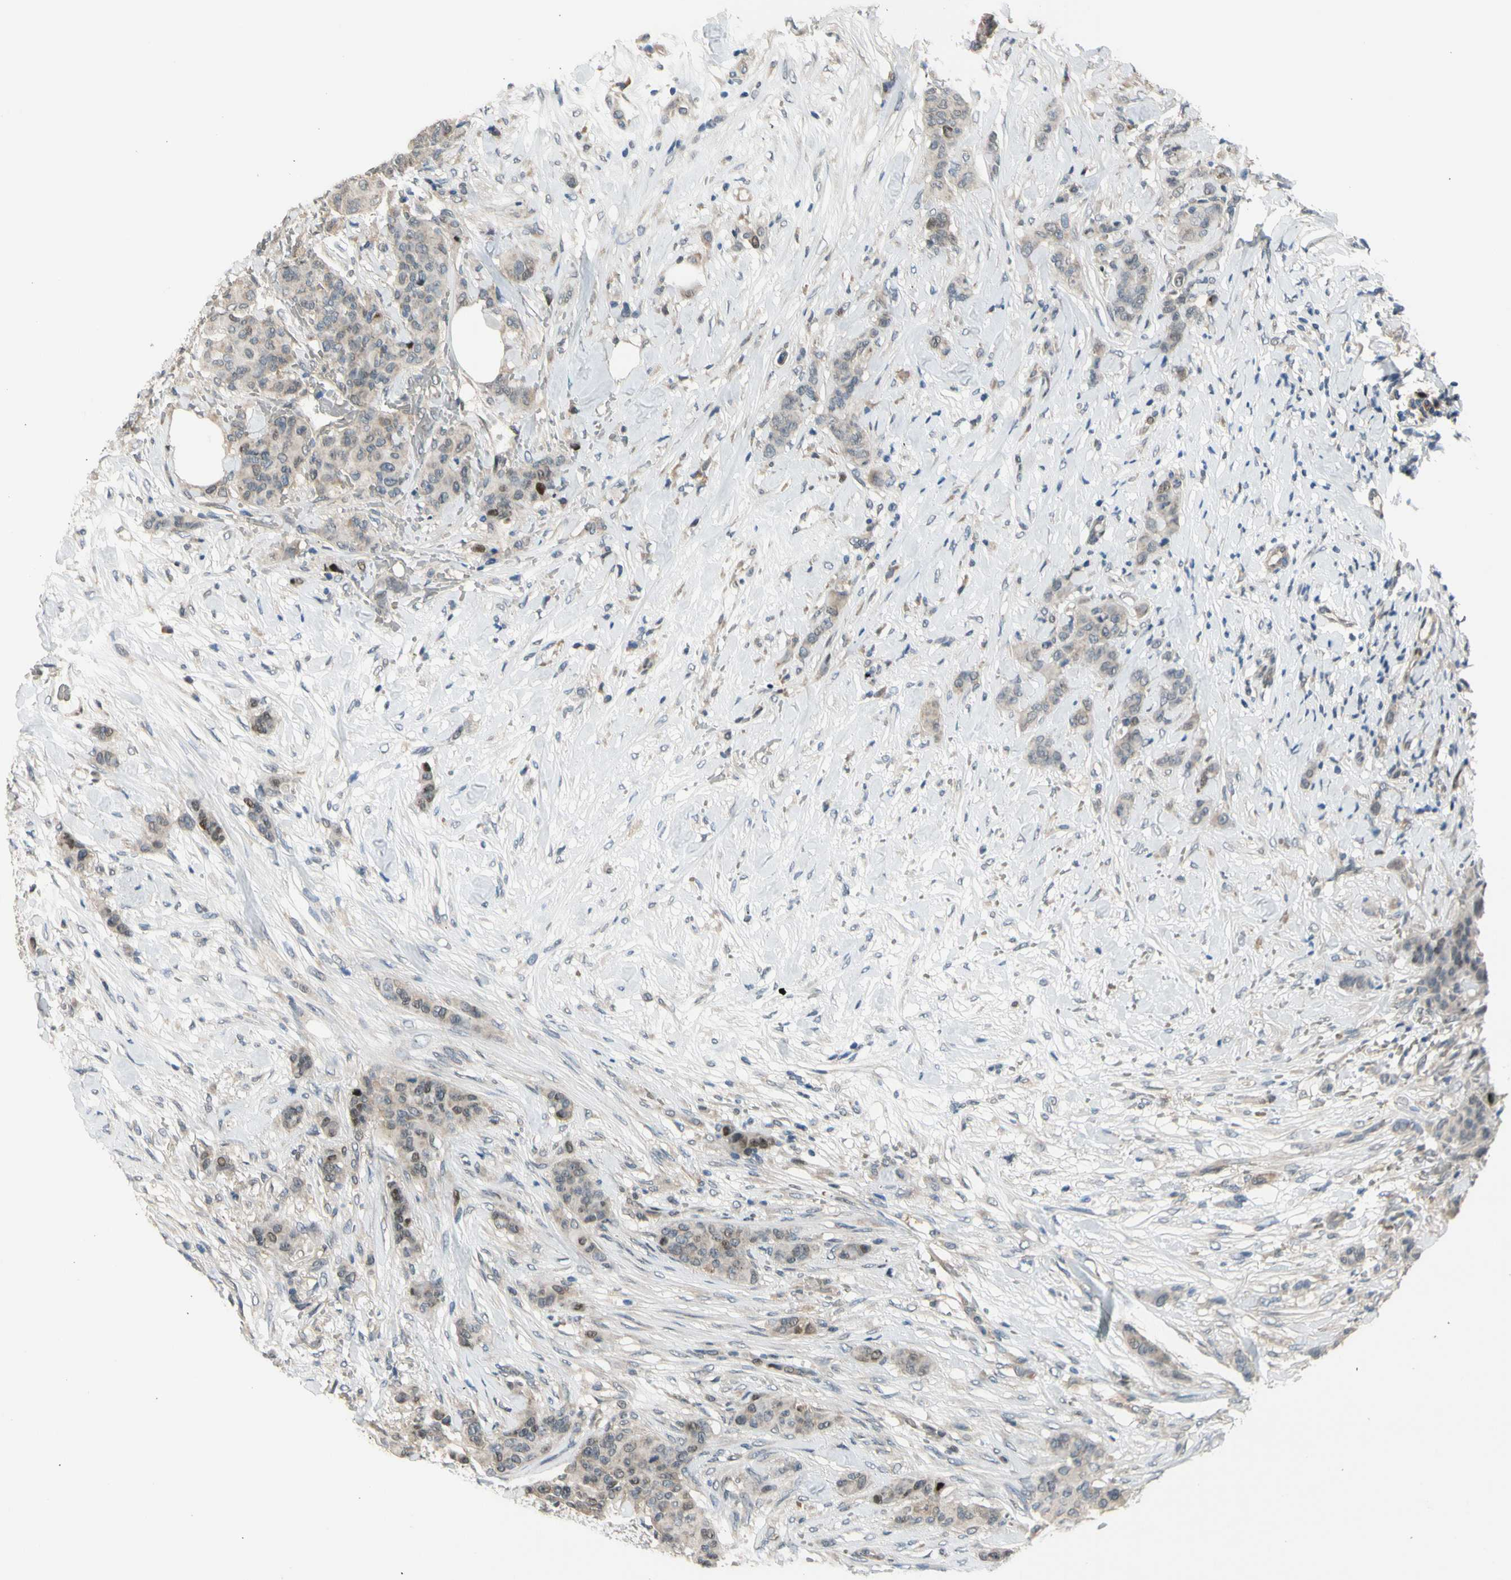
{"staining": {"intensity": "moderate", "quantity": "25%-75%", "location": "cytoplasmic/membranous,nuclear"}, "tissue": "breast cancer", "cell_type": "Tumor cells", "image_type": "cancer", "snomed": [{"axis": "morphology", "description": "Duct carcinoma"}, {"axis": "topography", "description": "Breast"}], "caption": "Tumor cells reveal medium levels of moderate cytoplasmic/membranous and nuclear positivity in approximately 25%-75% of cells in invasive ductal carcinoma (breast).", "gene": "ZNF184", "patient": {"sex": "female", "age": 40}}